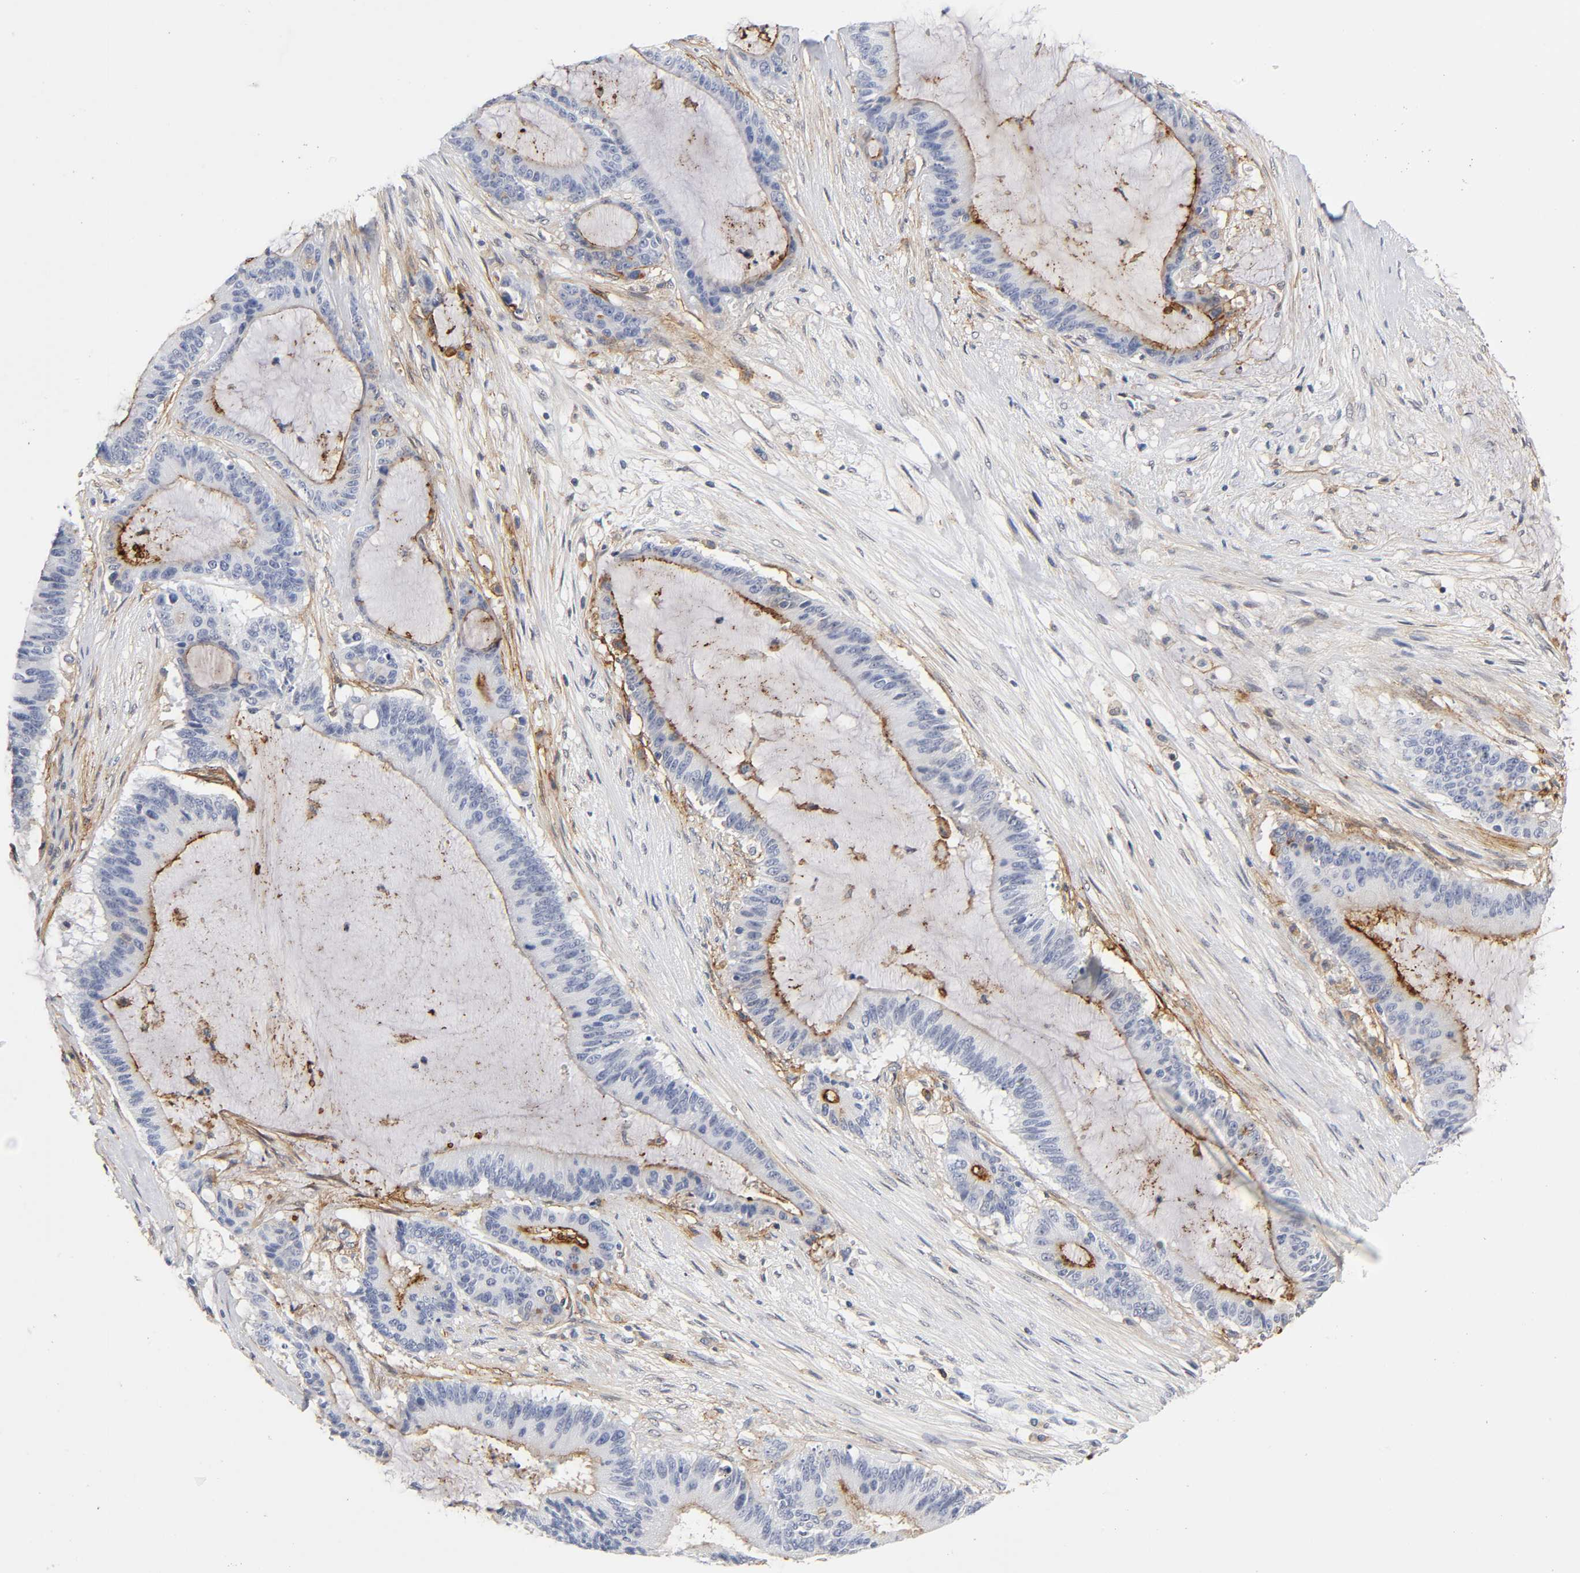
{"staining": {"intensity": "strong", "quantity": "<25%", "location": "cytoplasmic/membranous"}, "tissue": "liver cancer", "cell_type": "Tumor cells", "image_type": "cancer", "snomed": [{"axis": "morphology", "description": "Cholangiocarcinoma"}, {"axis": "topography", "description": "Liver"}], "caption": "A high-resolution histopathology image shows immunohistochemistry staining of liver cancer (cholangiocarcinoma), which exhibits strong cytoplasmic/membranous expression in about <25% of tumor cells. Immunohistochemistry stains the protein of interest in brown and the nuclei are stained blue.", "gene": "ICAM1", "patient": {"sex": "female", "age": 73}}